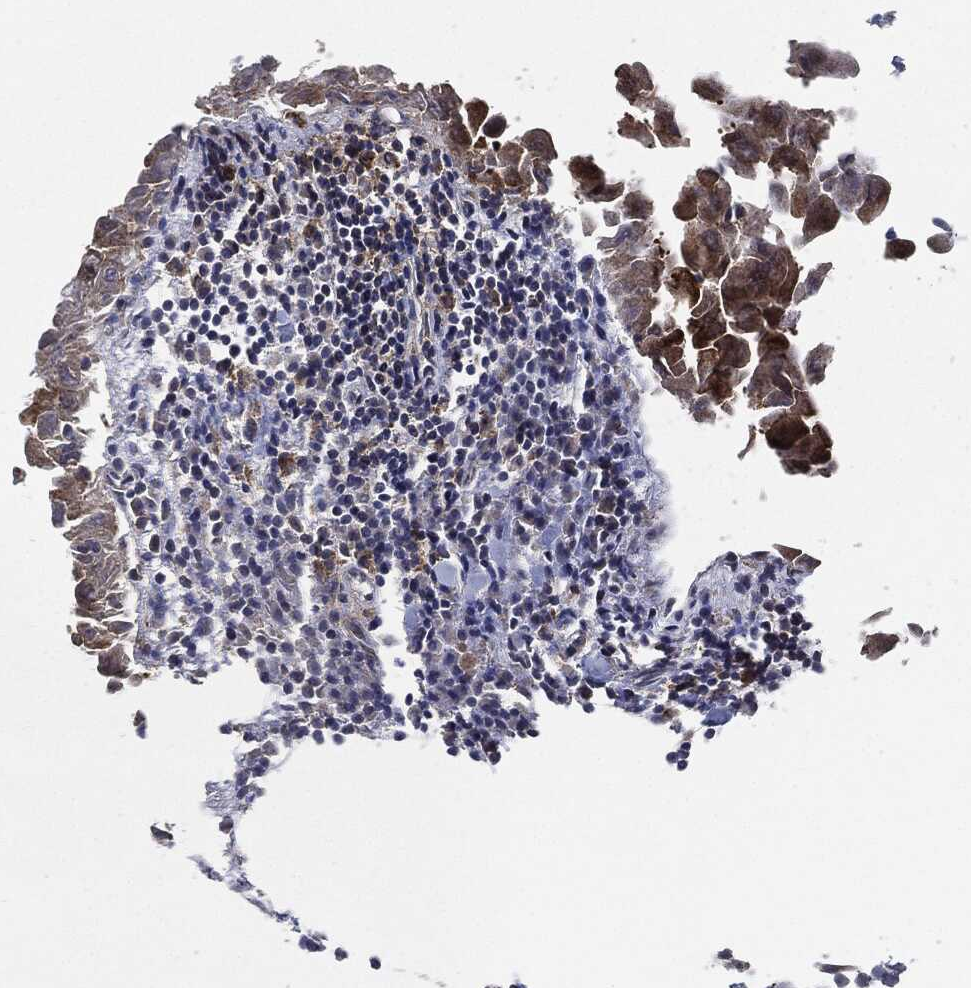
{"staining": {"intensity": "negative", "quantity": "none", "location": "none"}, "tissue": "thyroid cancer", "cell_type": "Tumor cells", "image_type": "cancer", "snomed": [{"axis": "morphology", "description": "Papillary adenocarcinoma, NOS"}, {"axis": "topography", "description": "Thyroid gland"}], "caption": "A photomicrograph of thyroid cancer (papillary adenocarcinoma) stained for a protein reveals no brown staining in tumor cells. (DAB (3,3'-diaminobenzidine) IHC visualized using brightfield microscopy, high magnification).", "gene": "NANOS3", "patient": {"sex": "female", "age": 37}}